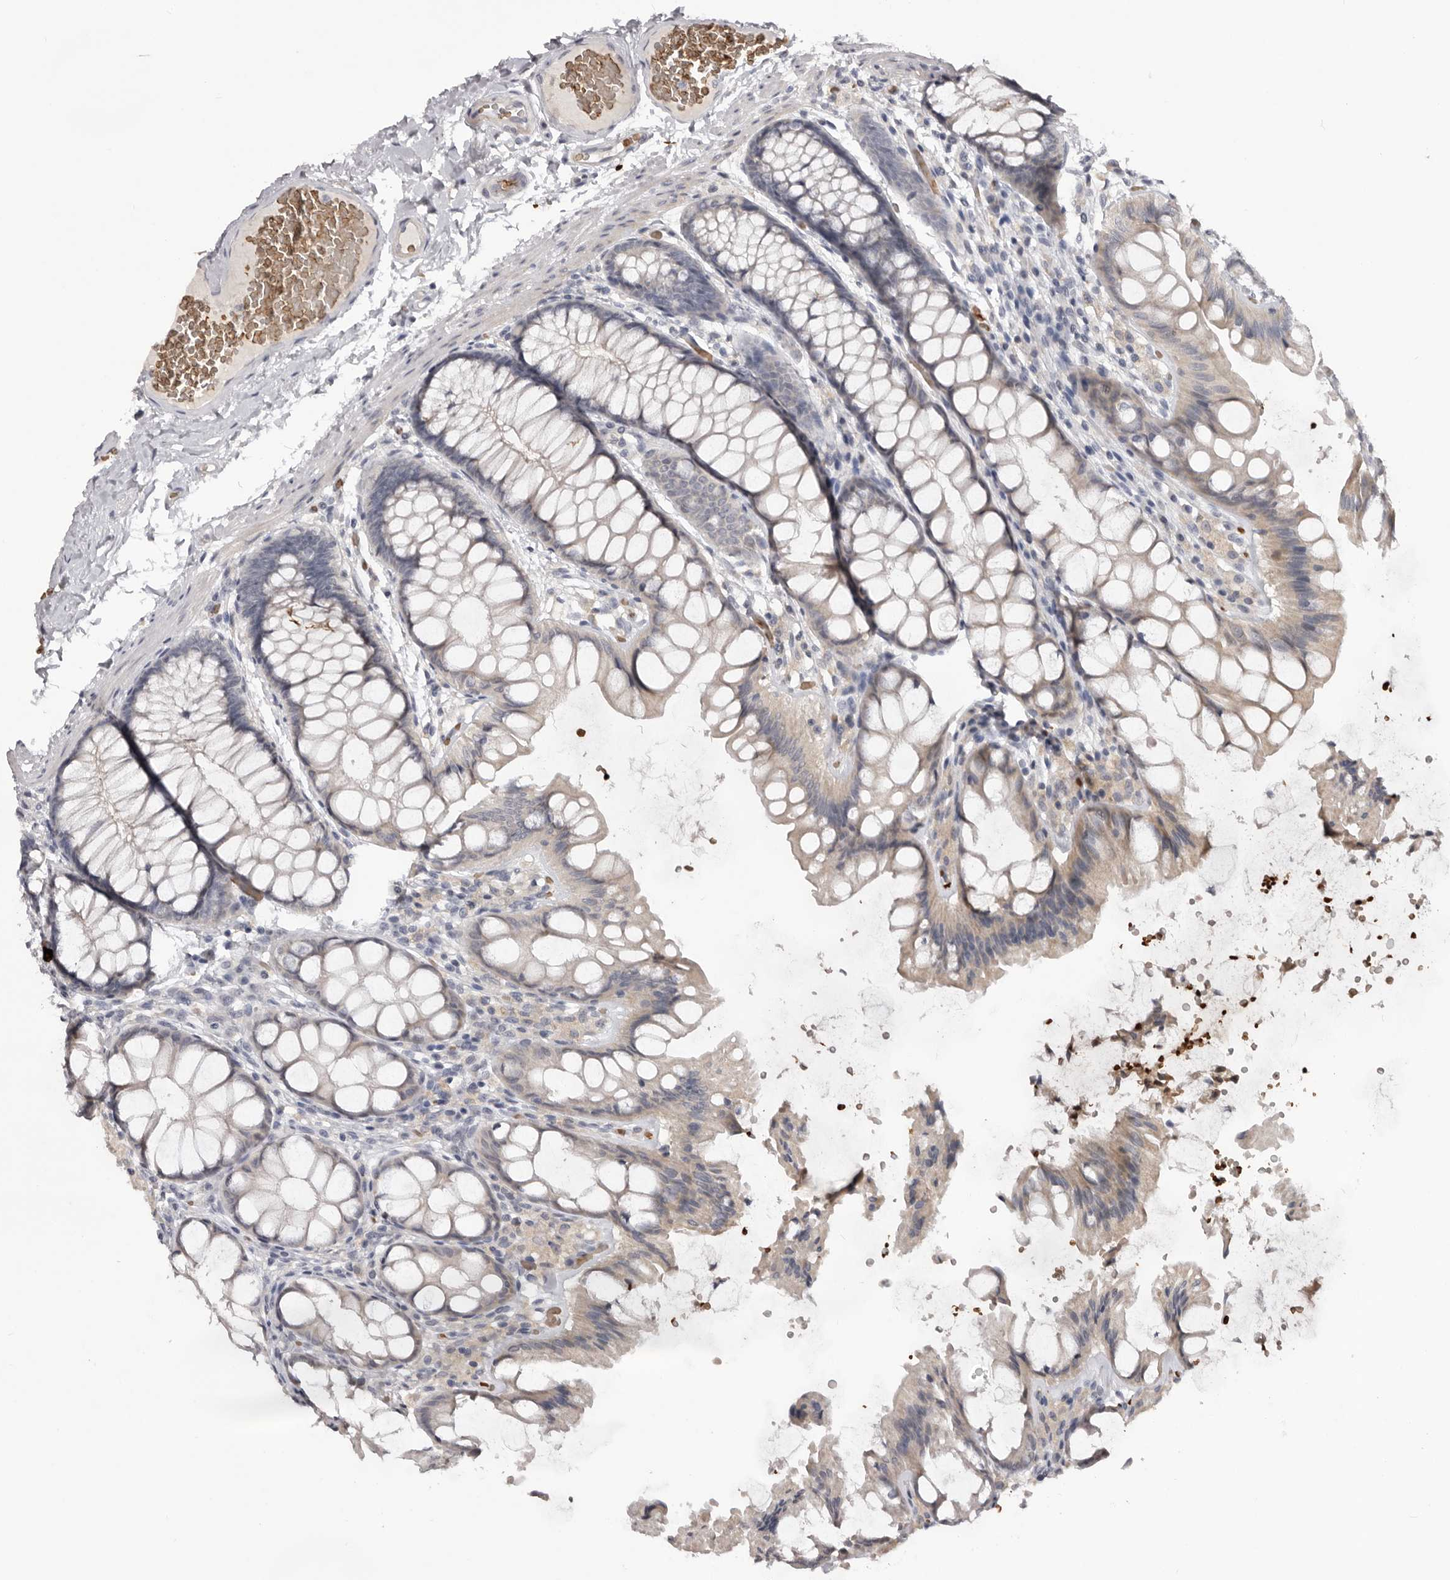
{"staining": {"intensity": "negative", "quantity": "none", "location": "none"}, "tissue": "colon", "cell_type": "Endothelial cells", "image_type": "normal", "snomed": [{"axis": "morphology", "description": "Normal tissue, NOS"}, {"axis": "topography", "description": "Colon"}], "caption": "Photomicrograph shows no protein positivity in endothelial cells of normal colon. (Immunohistochemistry, brightfield microscopy, high magnification).", "gene": "TNR", "patient": {"sex": "male", "age": 47}}